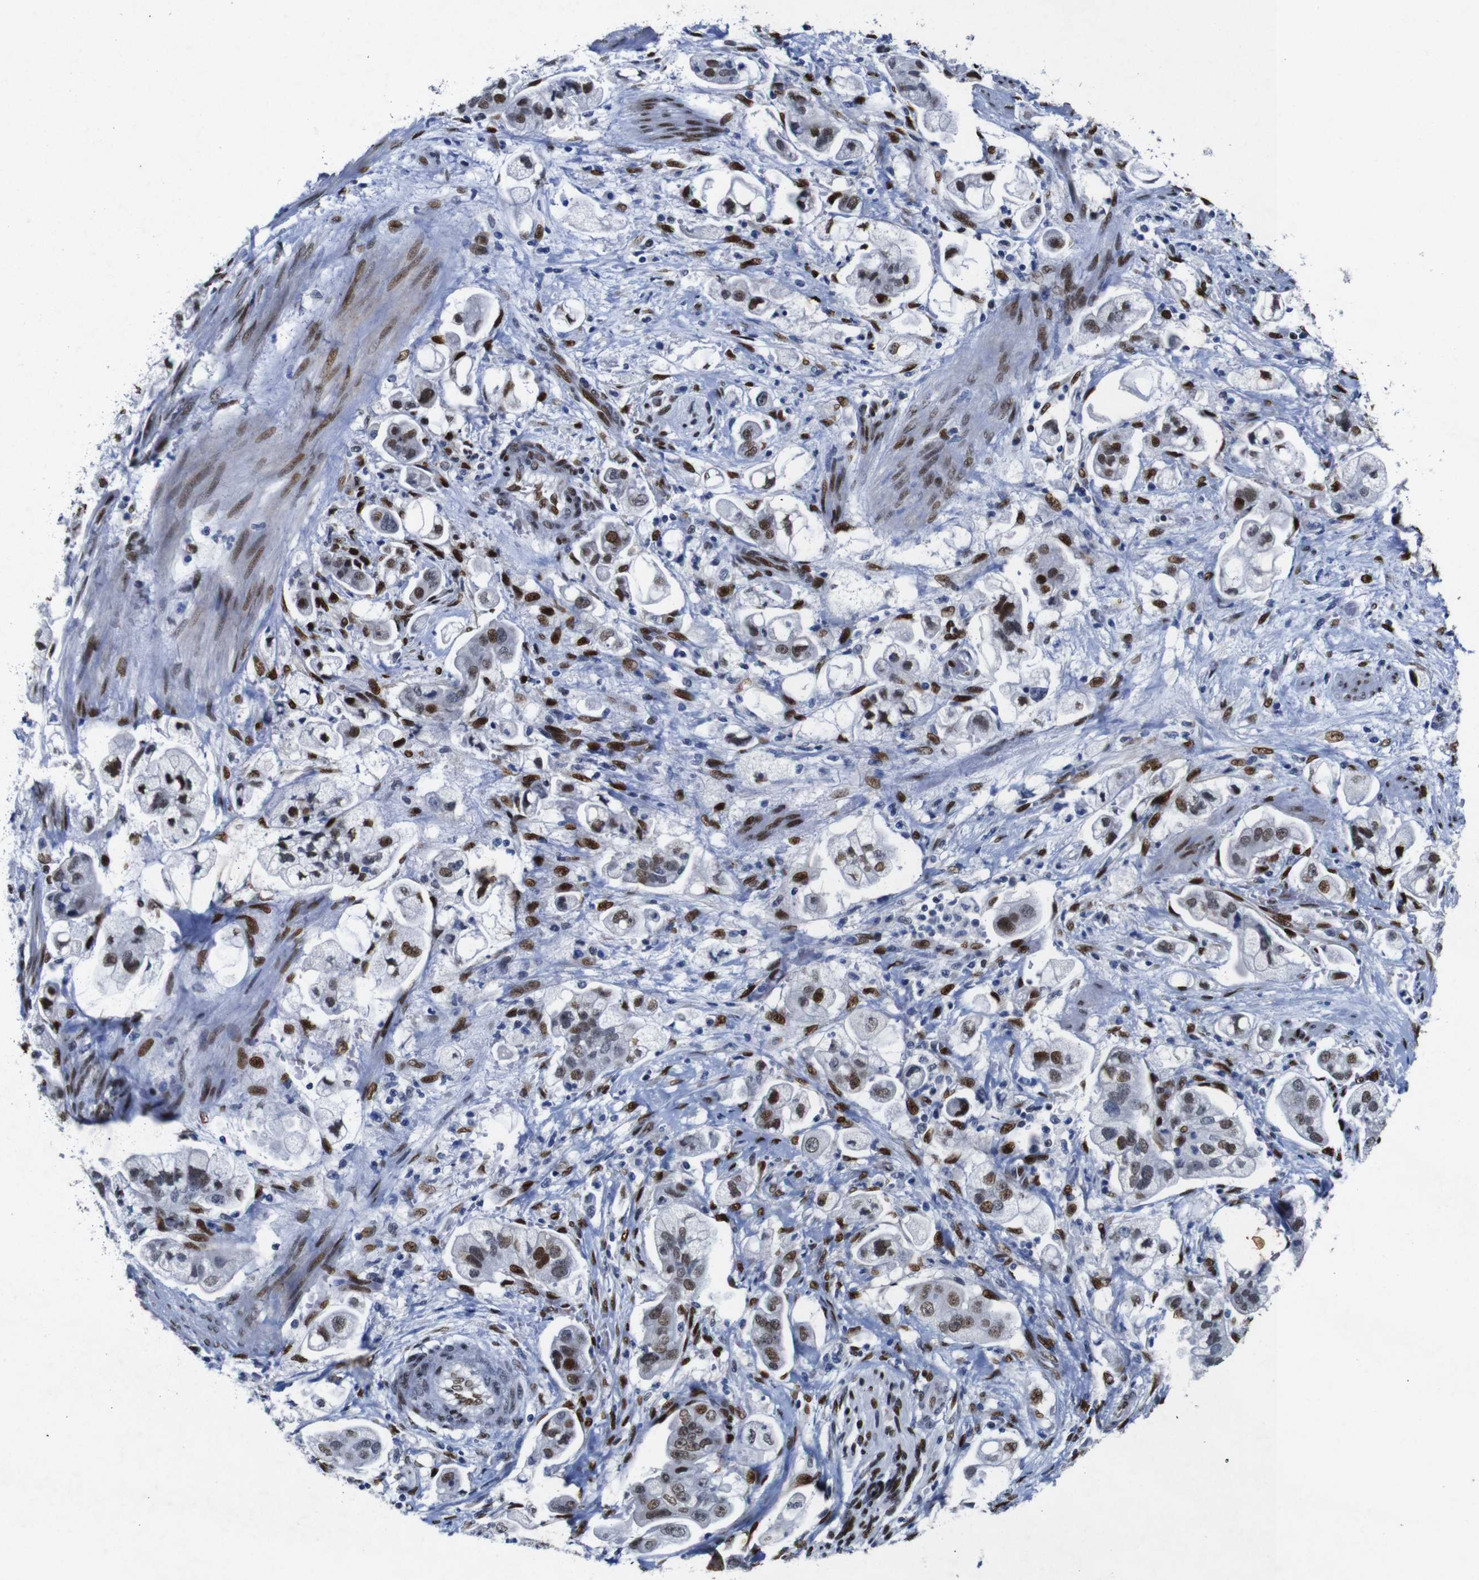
{"staining": {"intensity": "strong", "quantity": ">75%", "location": "nuclear"}, "tissue": "stomach cancer", "cell_type": "Tumor cells", "image_type": "cancer", "snomed": [{"axis": "morphology", "description": "Adenocarcinoma, NOS"}, {"axis": "topography", "description": "Stomach"}], "caption": "DAB (3,3'-diaminobenzidine) immunohistochemical staining of human stomach cancer shows strong nuclear protein staining in about >75% of tumor cells. The staining is performed using DAB (3,3'-diaminobenzidine) brown chromogen to label protein expression. The nuclei are counter-stained blue using hematoxylin.", "gene": "FOSL2", "patient": {"sex": "male", "age": 62}}